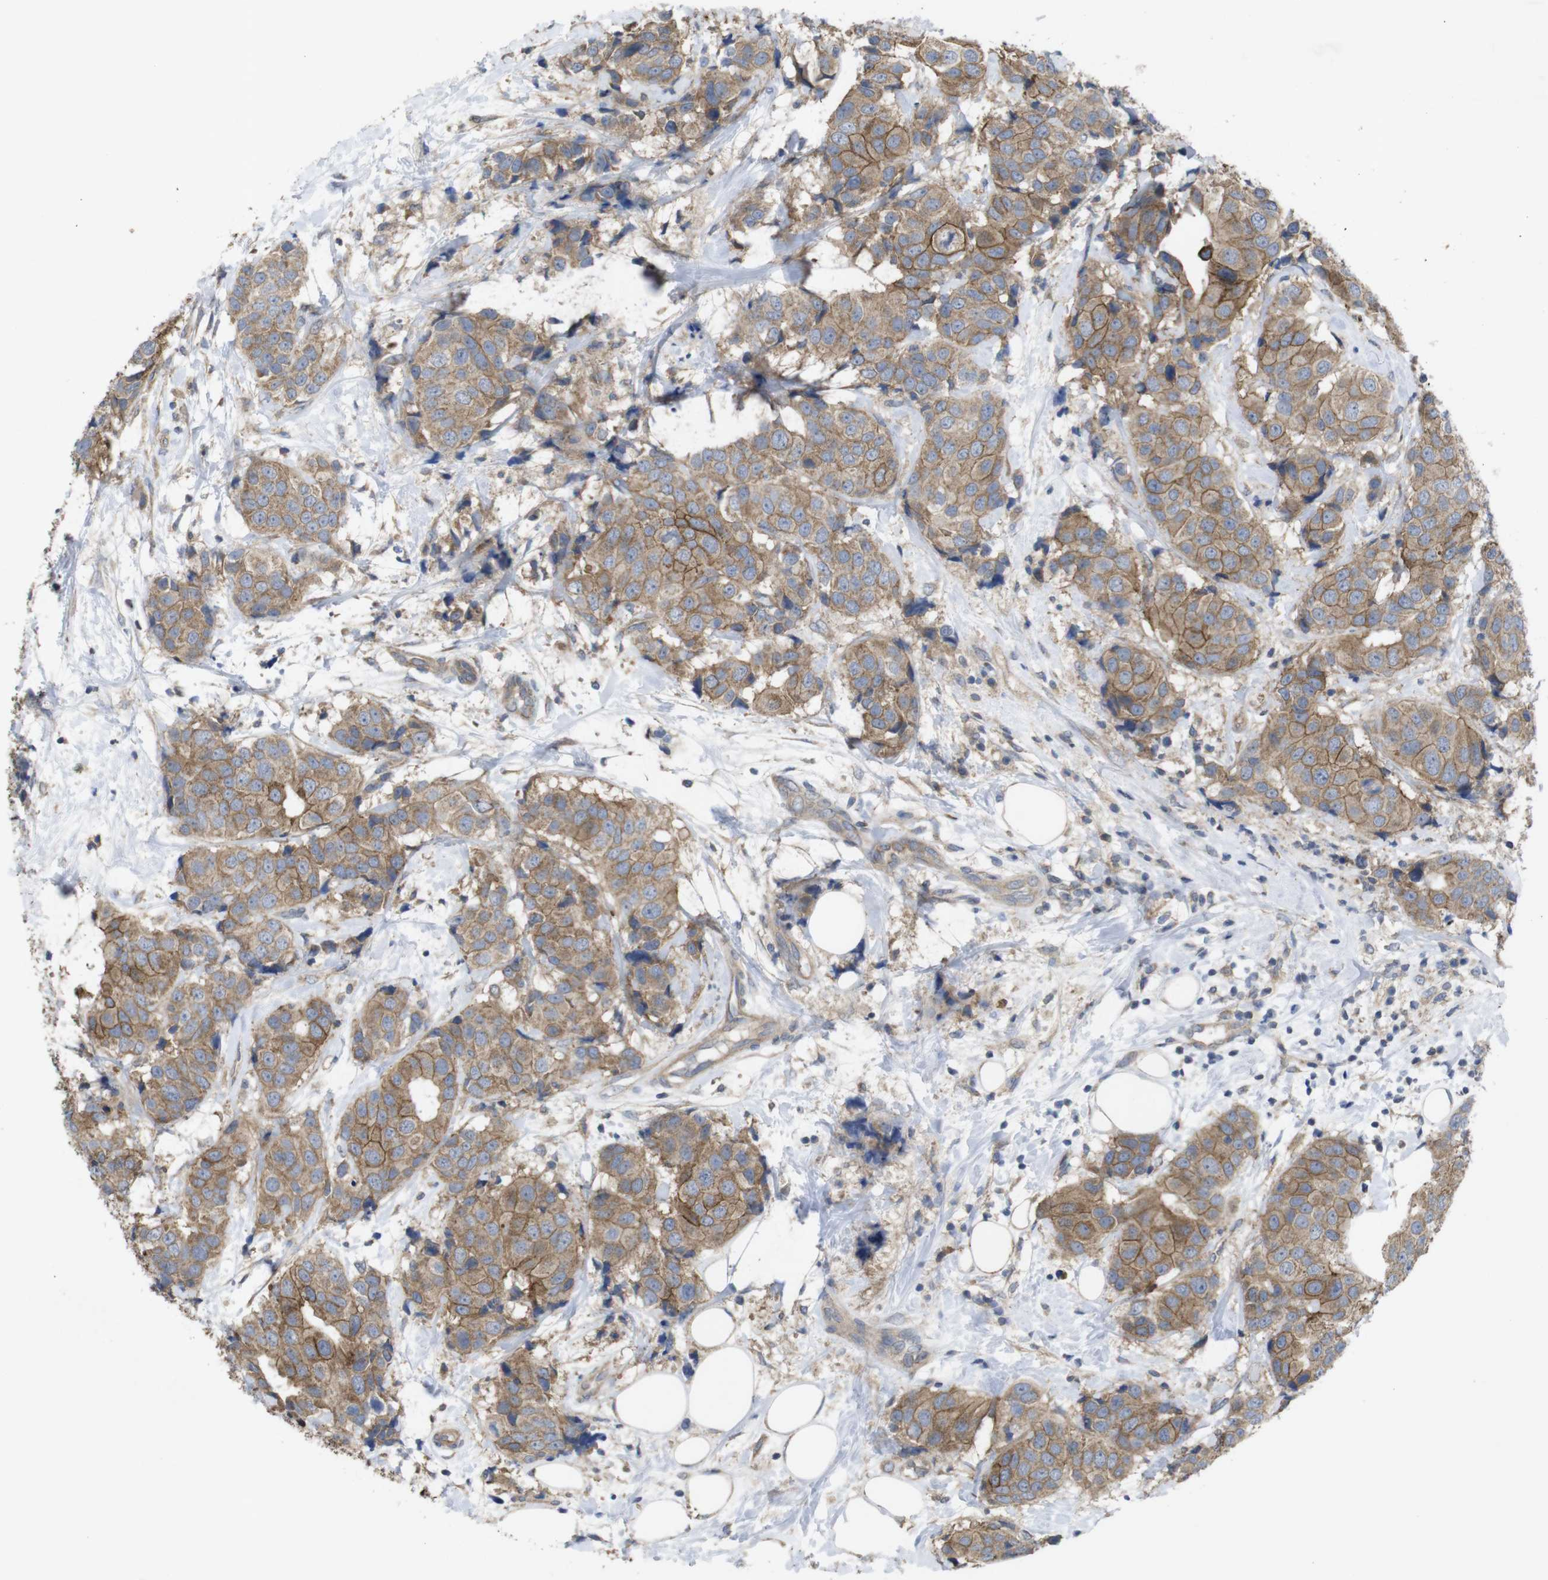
{"staining": {"intensity": "moderate", "quantity": ">75%", "location": "cytoplasmic/membranous"}, "tissue": "breast cancer", "cell_type": "Tumor cells", "image_type": "cancer", "snomed": [{"axis": "morphology", "description": "Normal tissue, NOS"}, {"axis": "morphology", "description": "Duct carcinoma"}, {"axis": "topography", "description": "Breast"}], "caption": "Breast cancer (infiltrating ductal carcinoma) stained with a protein marker demonstrates moderate staining in tumor cells.", "gene": "KCNS3", "patient": {"sex": "female", "age": 39}}